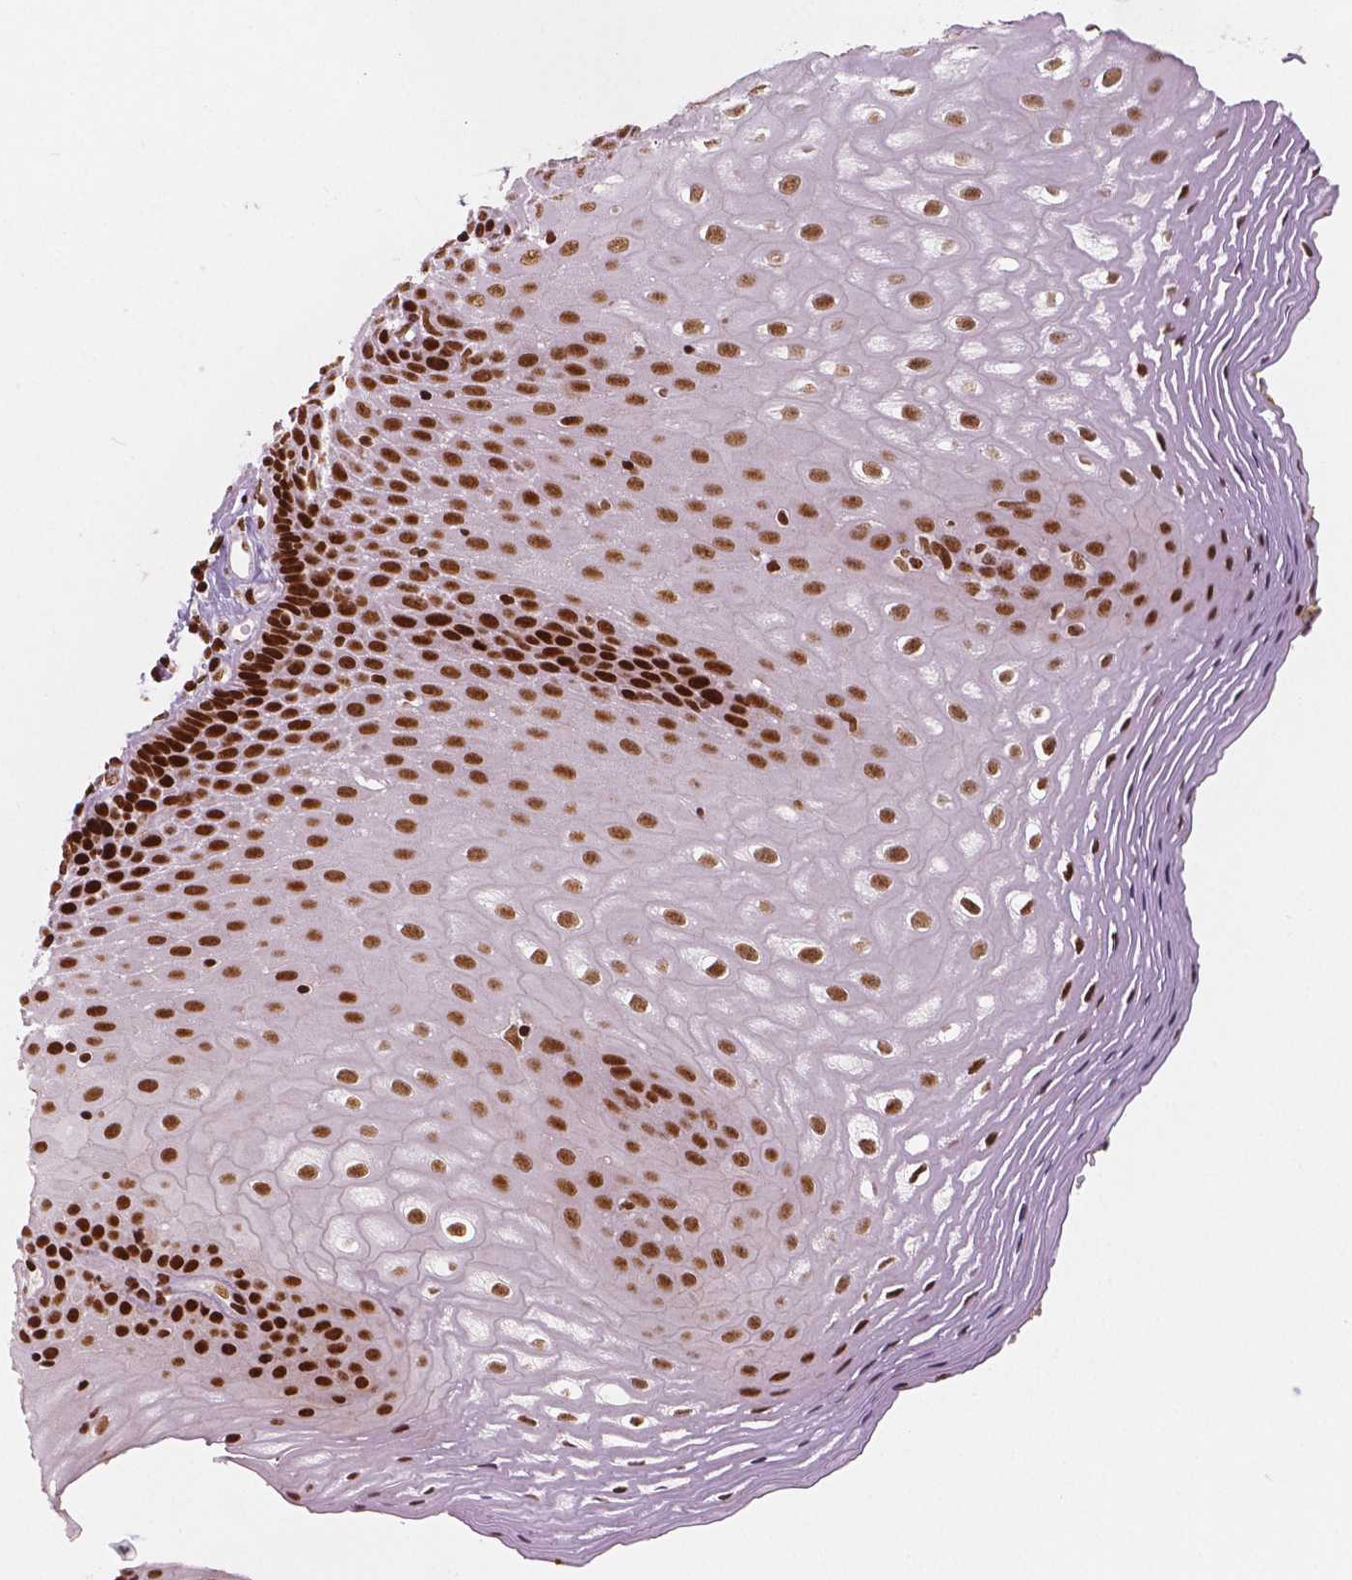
{"staining": {"intensity": "strong", "quantity": ">75%", "location": "nuclear"}, "tissue": "esophagus", "cell_type": "Squamous epithelial cells", "image_type": "normal", "snomed": [{"axis": "morphology", "description": "Normal tissue, NOS"}, {"axis": "topography", "description": "Esophagus"}], "caption": "DAB immunohistochemical staining of unremarkable esophagus demonstrates strong nuclear protein staining in approximately >75% of squamous epithelial cells.", "gene": "BRD4", "patient": {"sex": "female", "age": 68}}